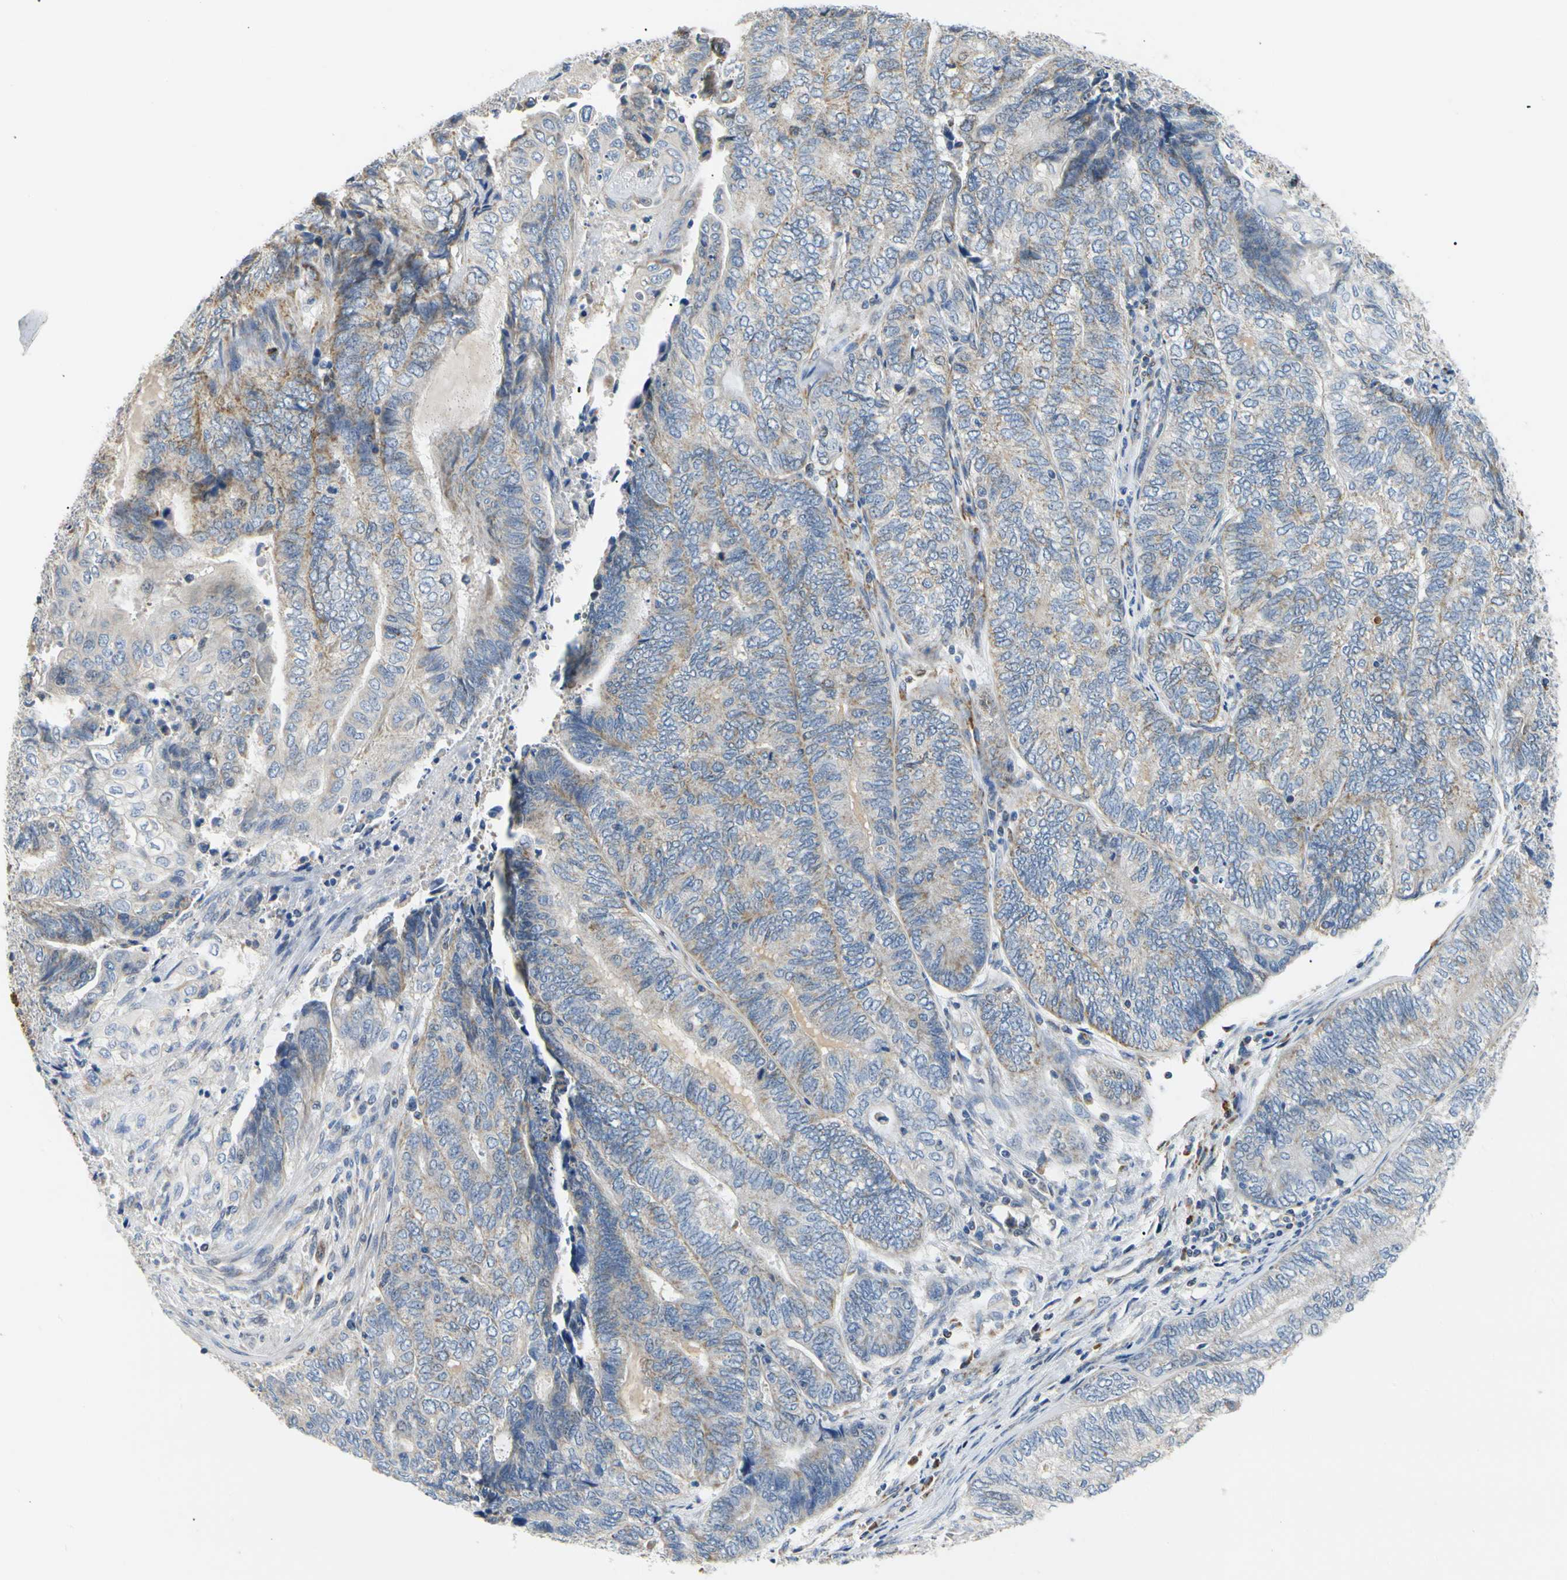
{"staining": {"intensity": "weak", "quantity": "25%-75%", "location": "cytoplasmic/membranous"}, "tissue": "endometrial cancer", "cell_type": "Tumor cells", "image_type": "cancer", "snomed": [{"axis": "morphology", "description": "Adenocarcinoma, NOS"}, {"axis": "topography", "description": "Uterus"}, {"axis": "topography", "description": "Endometrium"}], "caption": "Protein expression analysis of human endometrial adenocarcinoma reveals weak cytoplasmic/membranous positivity in about 25%-75% of tumor cells.", "gene": "ACAT1", "patient": {"sex": "female", "age": 70}}